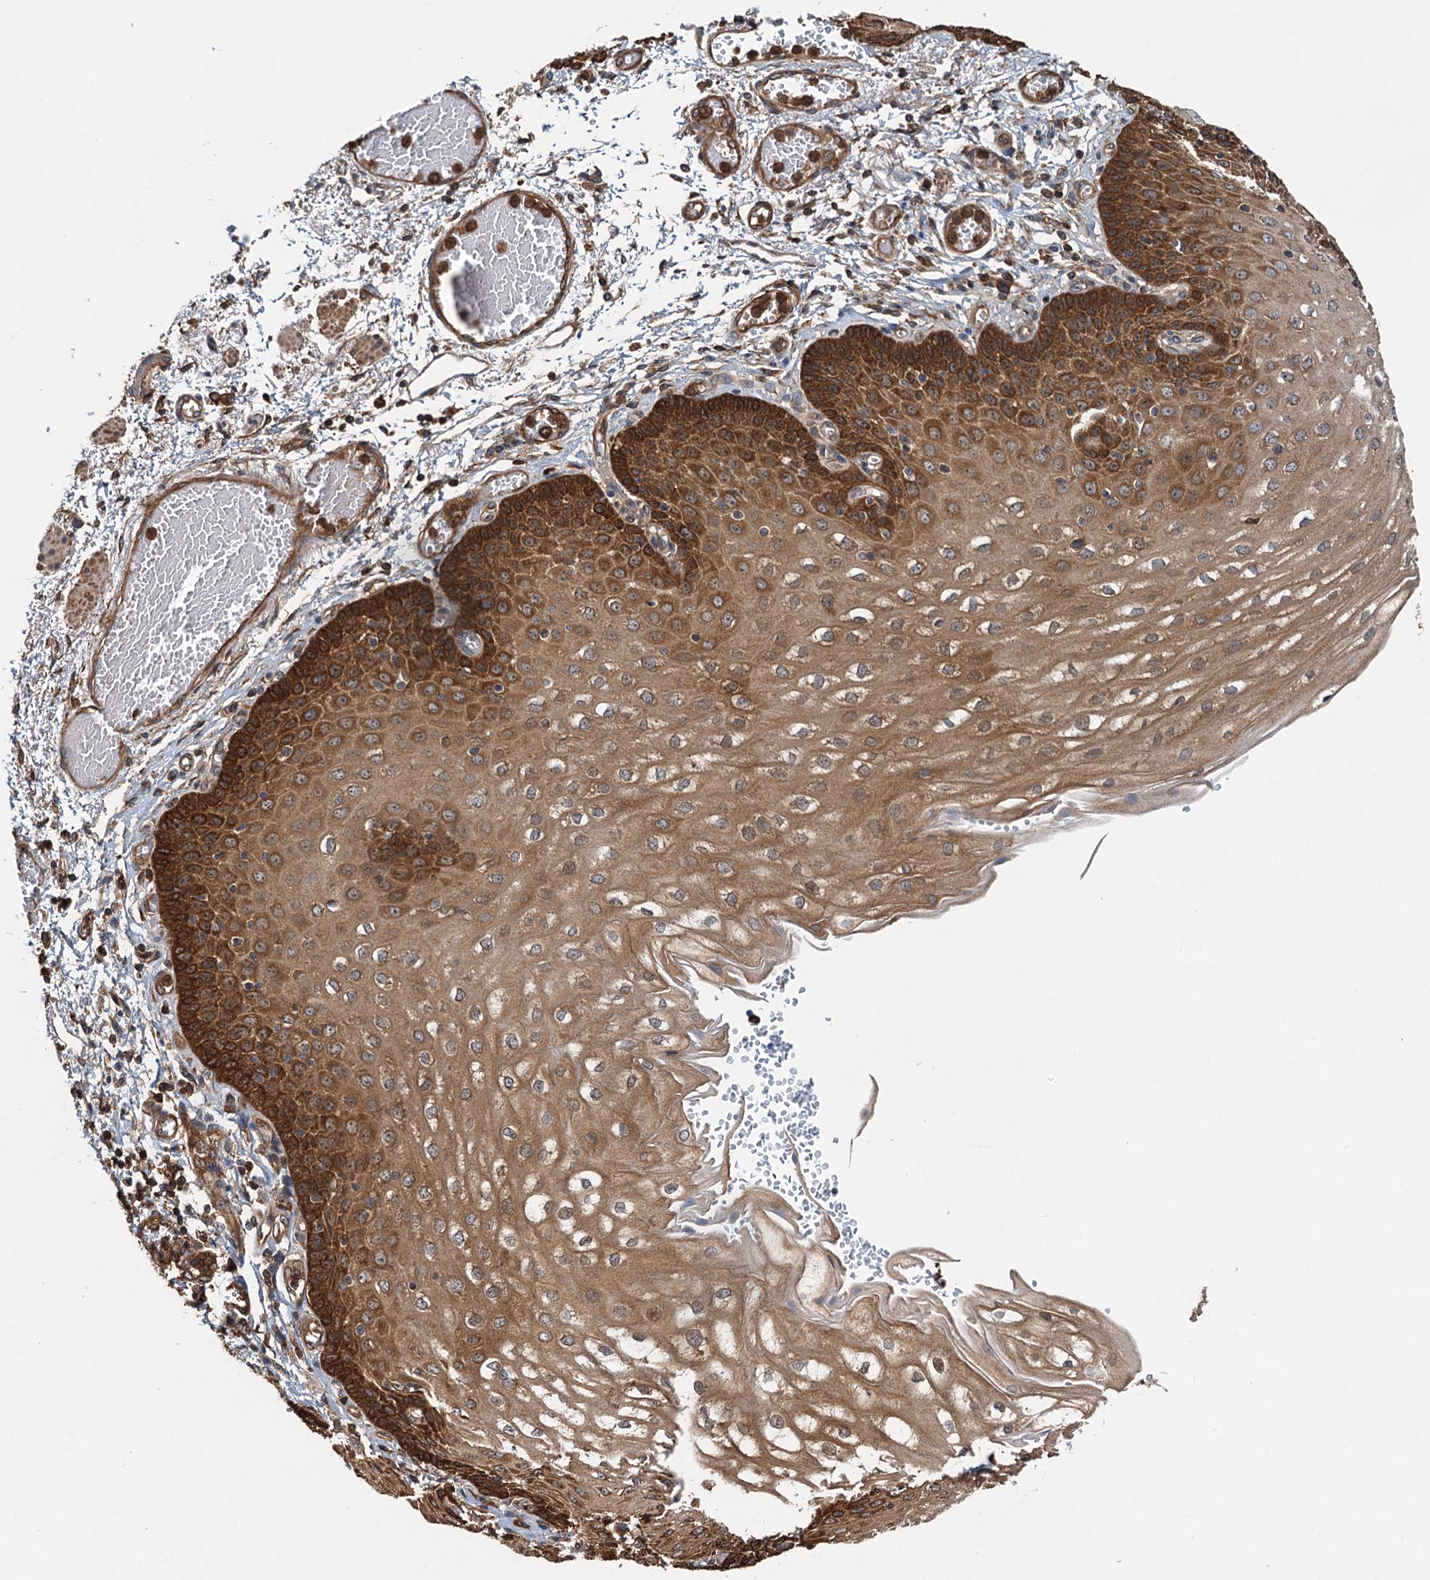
{"staining": {"intensity": "strong", "quantity": ">75%", "location": "cytoplasmic/membranous"}, "tissue": "esophagus", "cell_type": "Squamous epithelial cells", "image_type": "normal", "snomed": [{"axis": "morphology", "description": "Normal tissue, NOS"}, {"axis": "topography", "description": "Esophagus"}], "caption": "Immunohistochemistry of normal human esophagus demonstrates high levels of strong cytoplasmic/membranous expression in about >75% of squamous epithelial cells.", "gene": "USP6NL", "patient": {"sex": "male", "age": 81}}